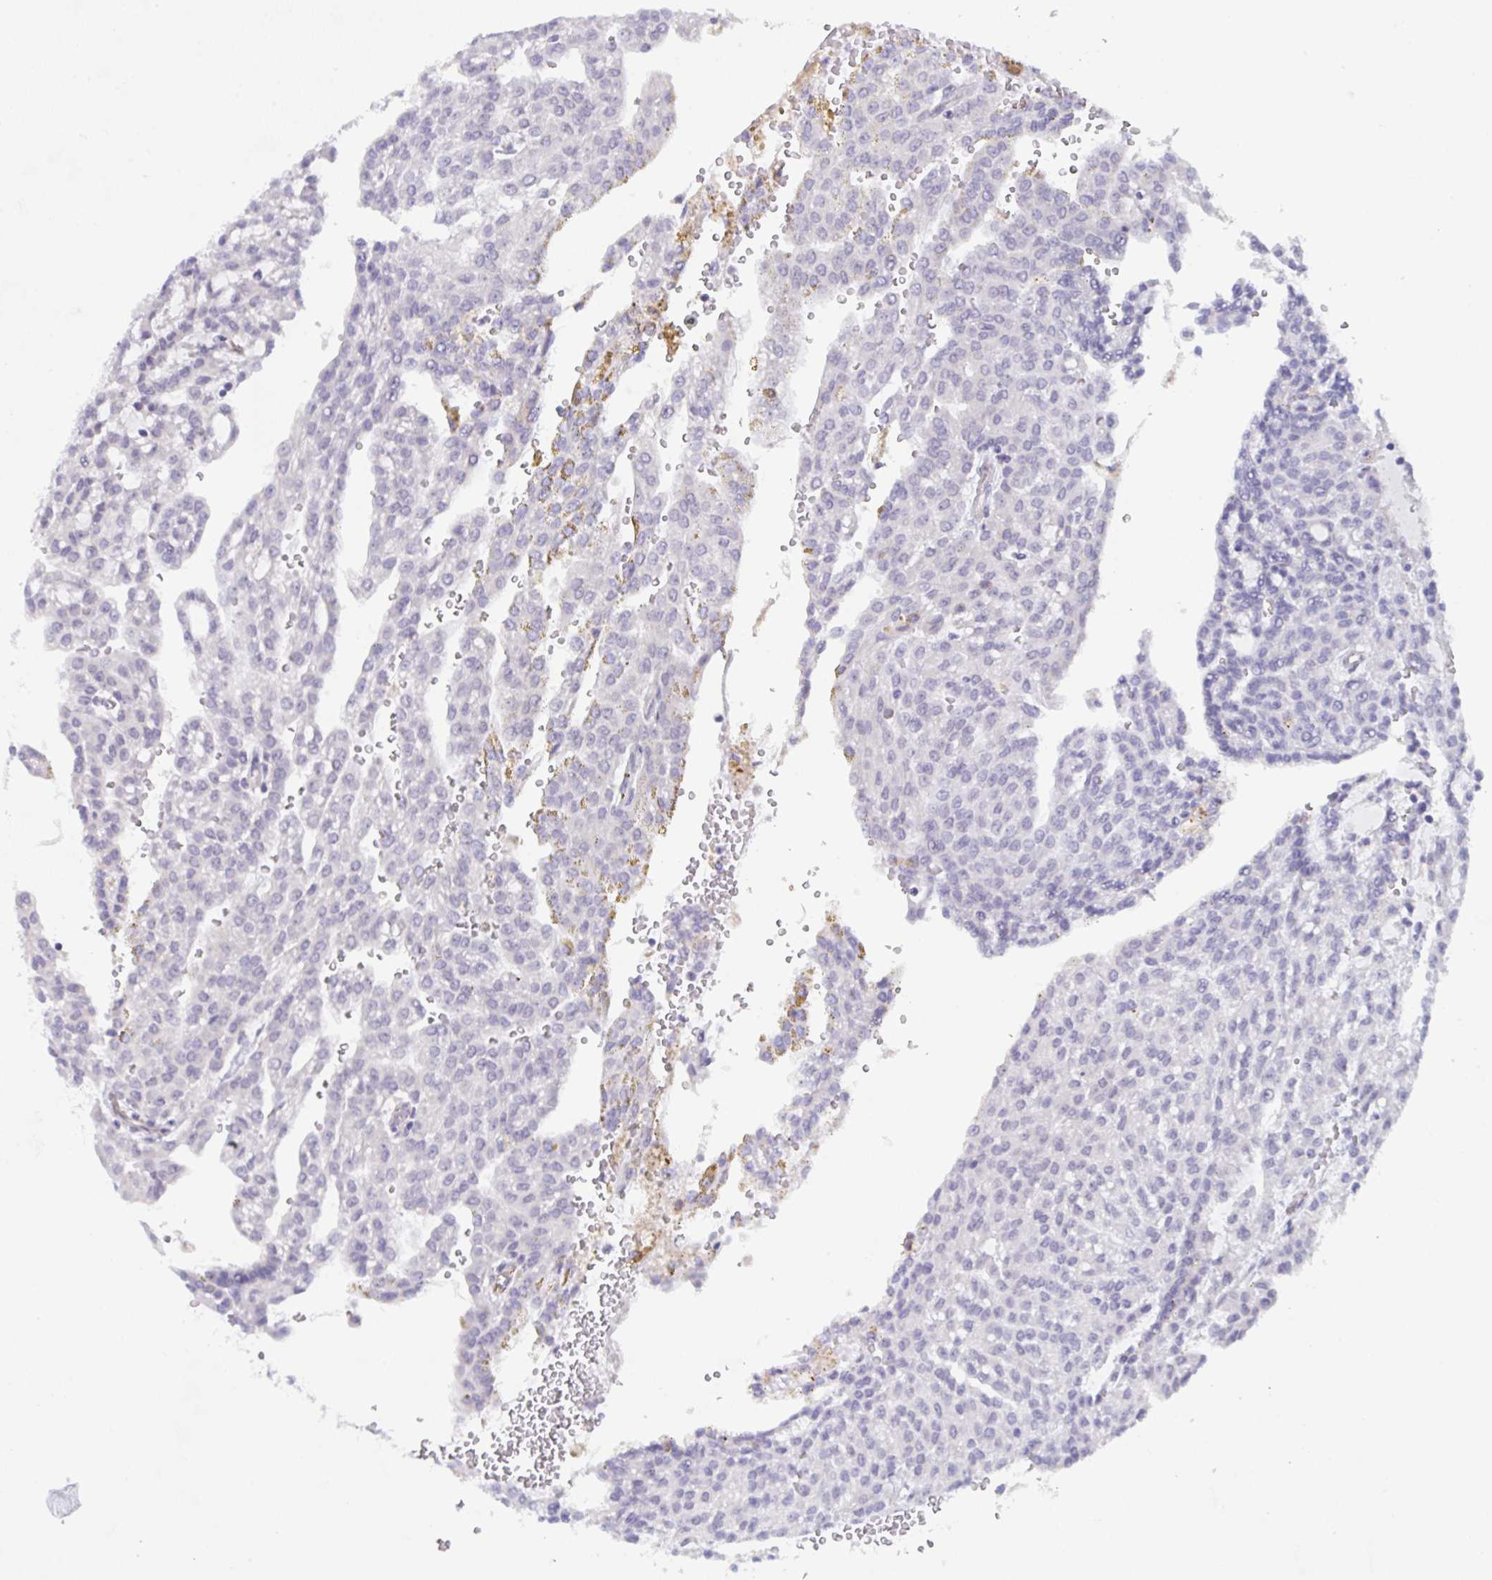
{"staining": {"intensity": "negative", "quantity": "none", "location": "none"}, "tissue": "renal cancer", "cell_type": "Tumor cells", "image_type": "cancer", "snomed": [{"axis": "morphology", "description": "Adenocarcinoma, NOS"}, {"axis": "topography", "description": "Kidney"}], "caption": "High power microscopy photomicrograph of an immunohistochemistry (IHC) micrograph of adenocarcinoma (renal), revealing no significant staining in tumor cells.", "gene": "DCBLD1", "patient": {"sex": "male", "age": 63}}